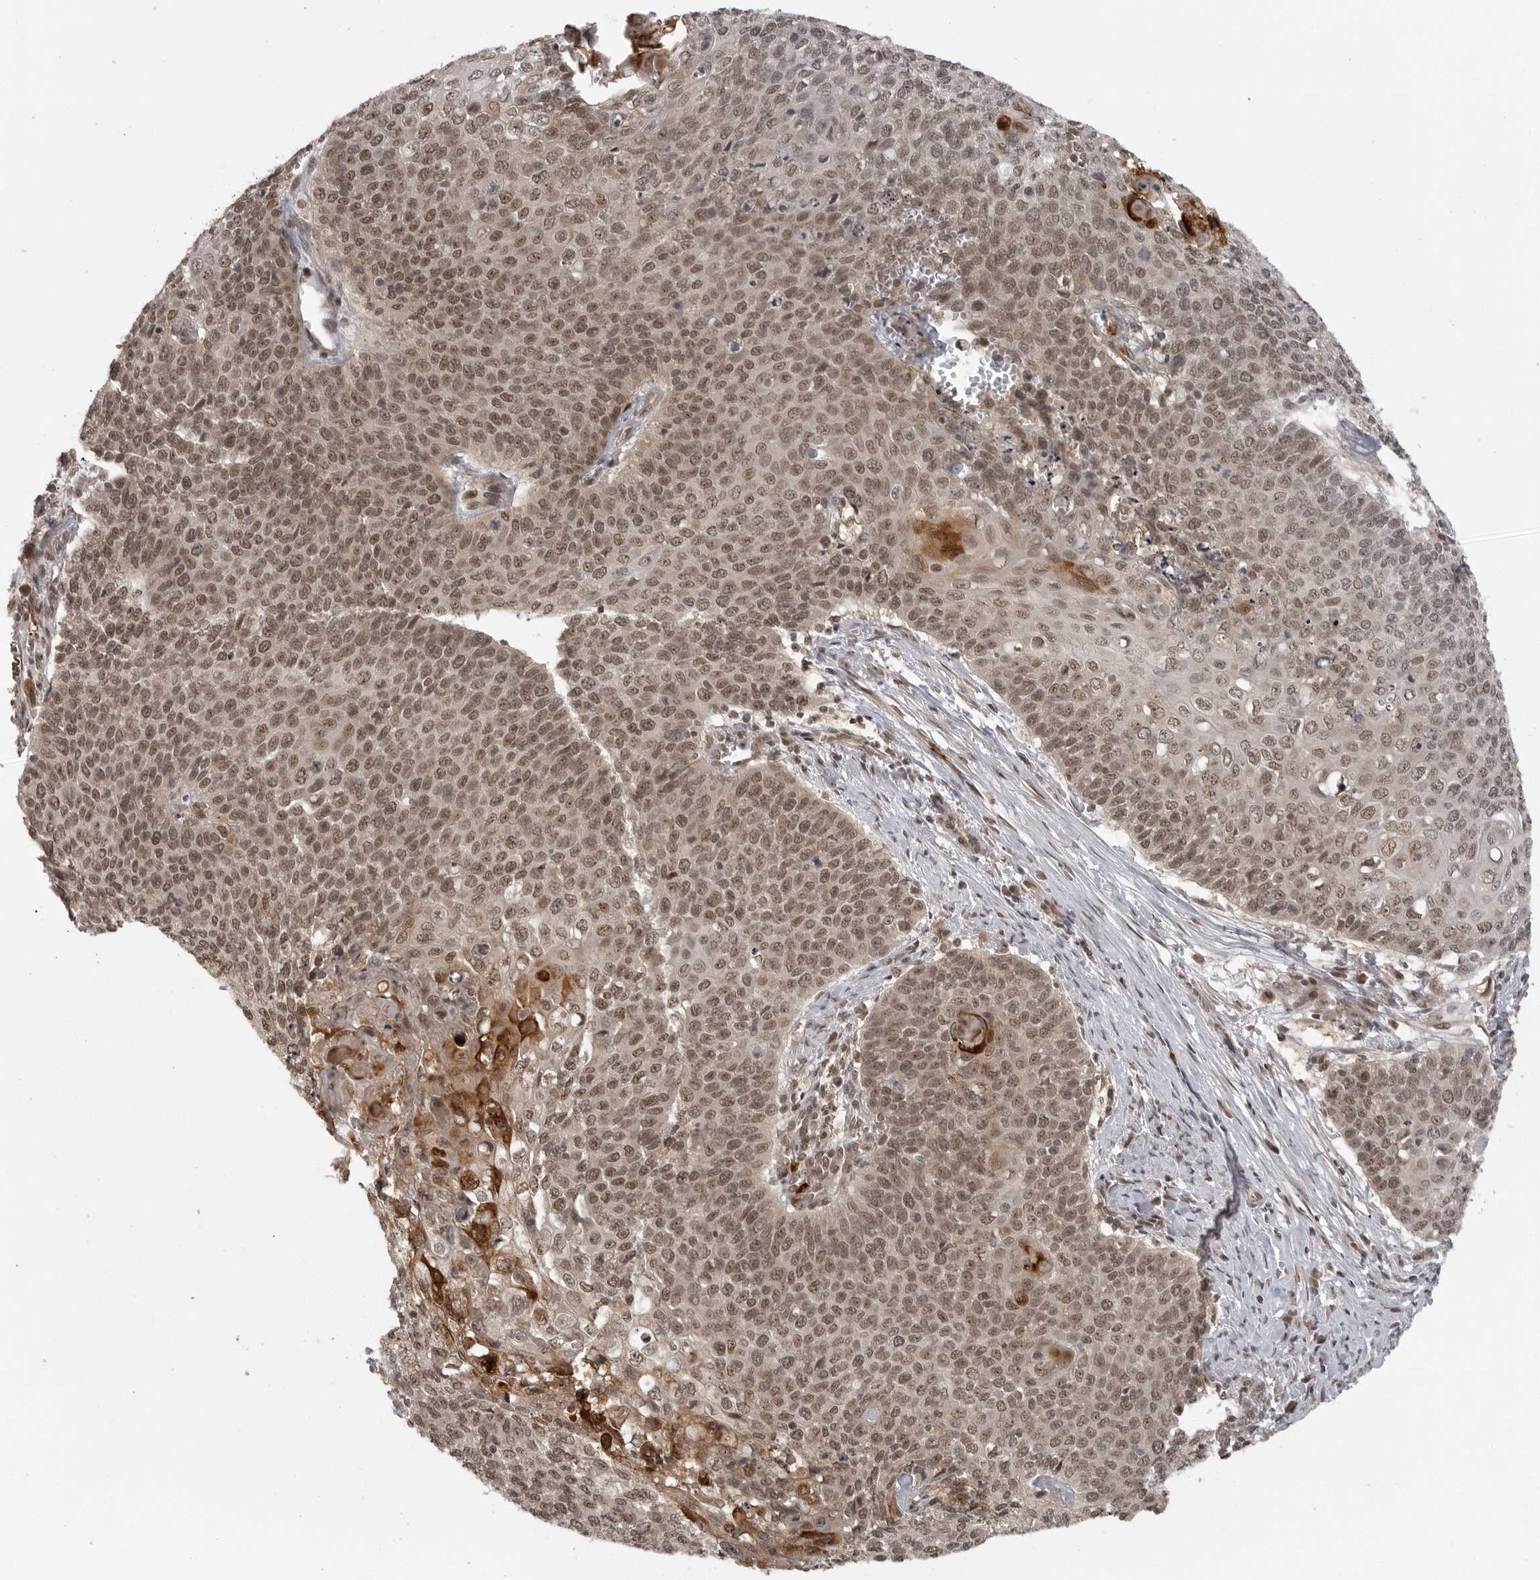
{"staining": {"intensity": "moderate", "quantity": ">75%", "location": "cytoplasmic/membranous,nuclear"}, "tissue": "cervical cancer", "cell_type": "Tumor cells", "image_type": "cancer", "snomed": [{"axis": "morphology", "description": "Squamous cell carcinoma, NOS"}, {"axis": "topography", "description": "Cervix"}], "caption": "Human squamous cell carcinoma (cervical) stained with a brown dye demonstrates moderate cytoplasmic/membranous and nuclear positive staining in approximately >75% of tumor cells.", "gene": "PEG3", "patient": {"sex": "female", "age": 39}}